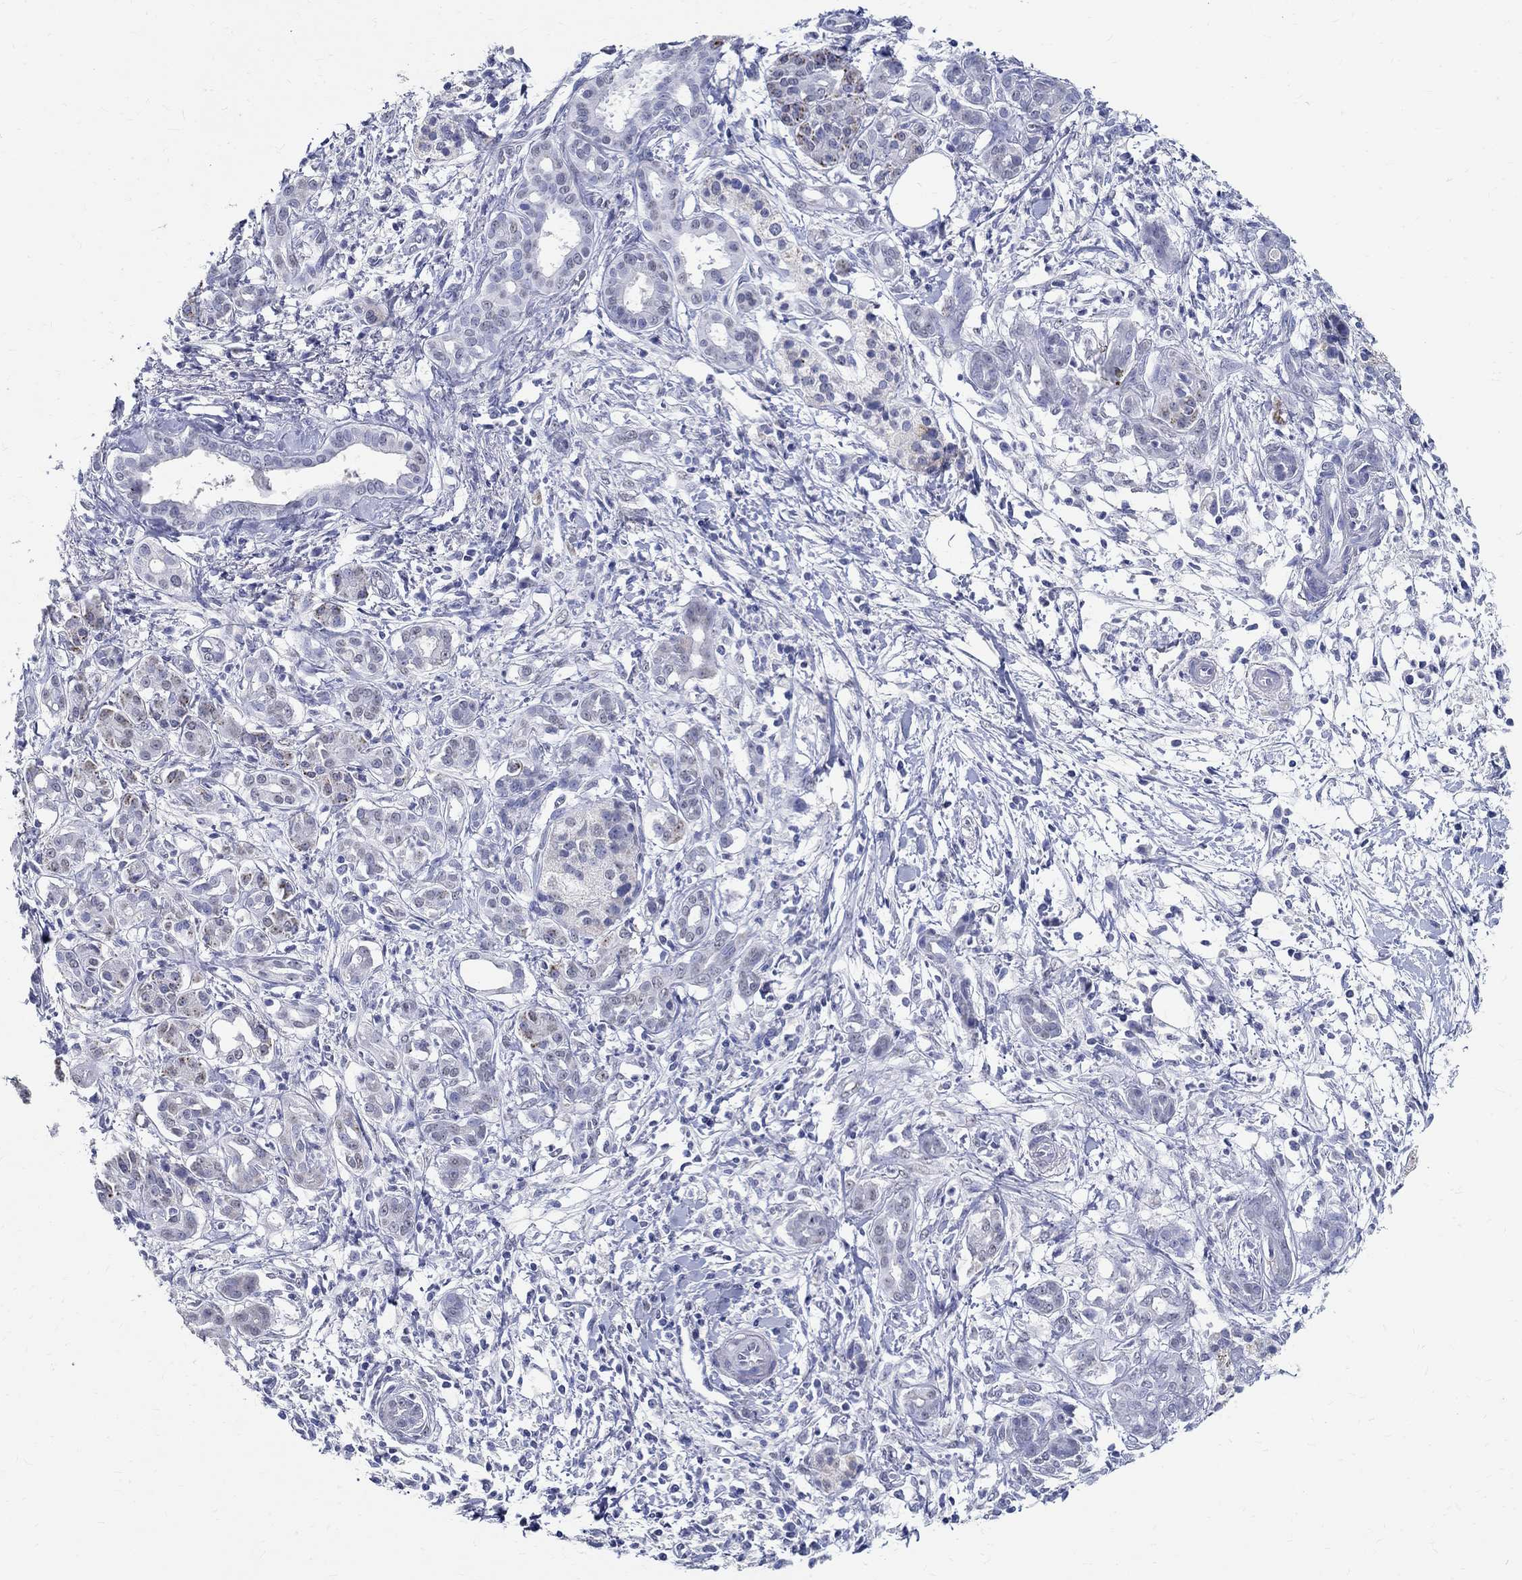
{"staining": {"intensity": "weak", "quantity": "<25%", "location": "cytoplasmic/membranous"}, "tissue": "pancreatic cancer", "cell_type": "Tumor cells", "image_type": "cancer", "snomed": [{"axis": "morphology", "description": "Adenocarcinoma, NOS"}, {"axis": "topography", "description": "Pancreas"}], "caption": "Immunohistochemical staining of human pancreatic cancer (adenocarcinoma) reveals no significant staining in tumor cells.", "gene": "TSPAN16", "patient": {"sex": "male", "age": 72}}